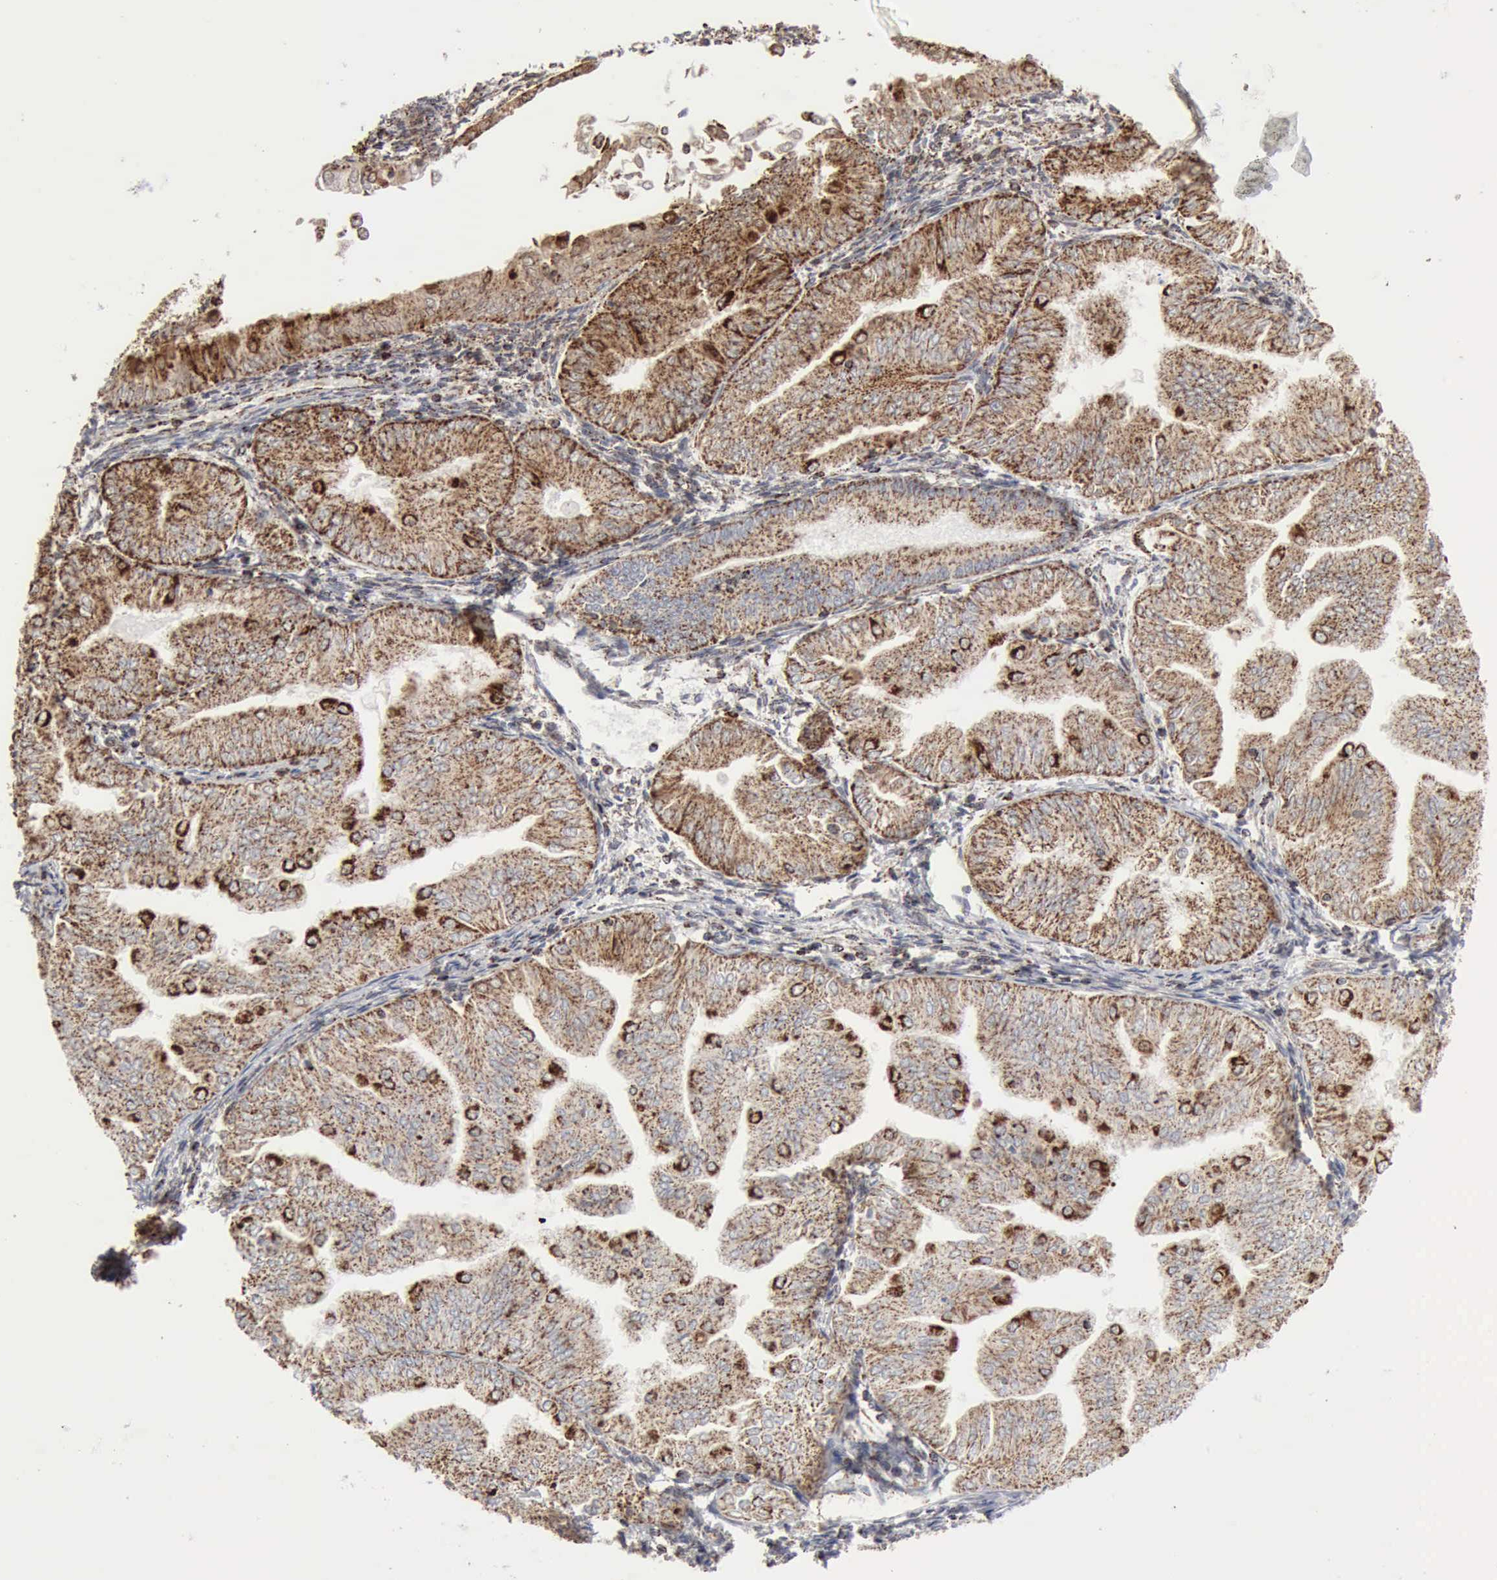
{"staining": {"intensity": "strong", "quantity": "25%-75%", "location": "cytoplasmic/membranous"}, "tissue": "endometrial cancer", "cell_type": "Tumor cells", "image_type": "cancer", "snomed": [{"axis": "morphology", "description": "Adenocarcinoma, NOS"}, {"axis": "topography", "description": "Endometrium"}], "caption": "Immunohistochemistry photomicrograph of endometrial cancer stained for a protein (brown), which shows high levels of strong cytoplasmic/membranous expression in about 25%-75% of tumor cells.", "gene": "ACO2", "patient": {"sex": "female", "age": 53}}